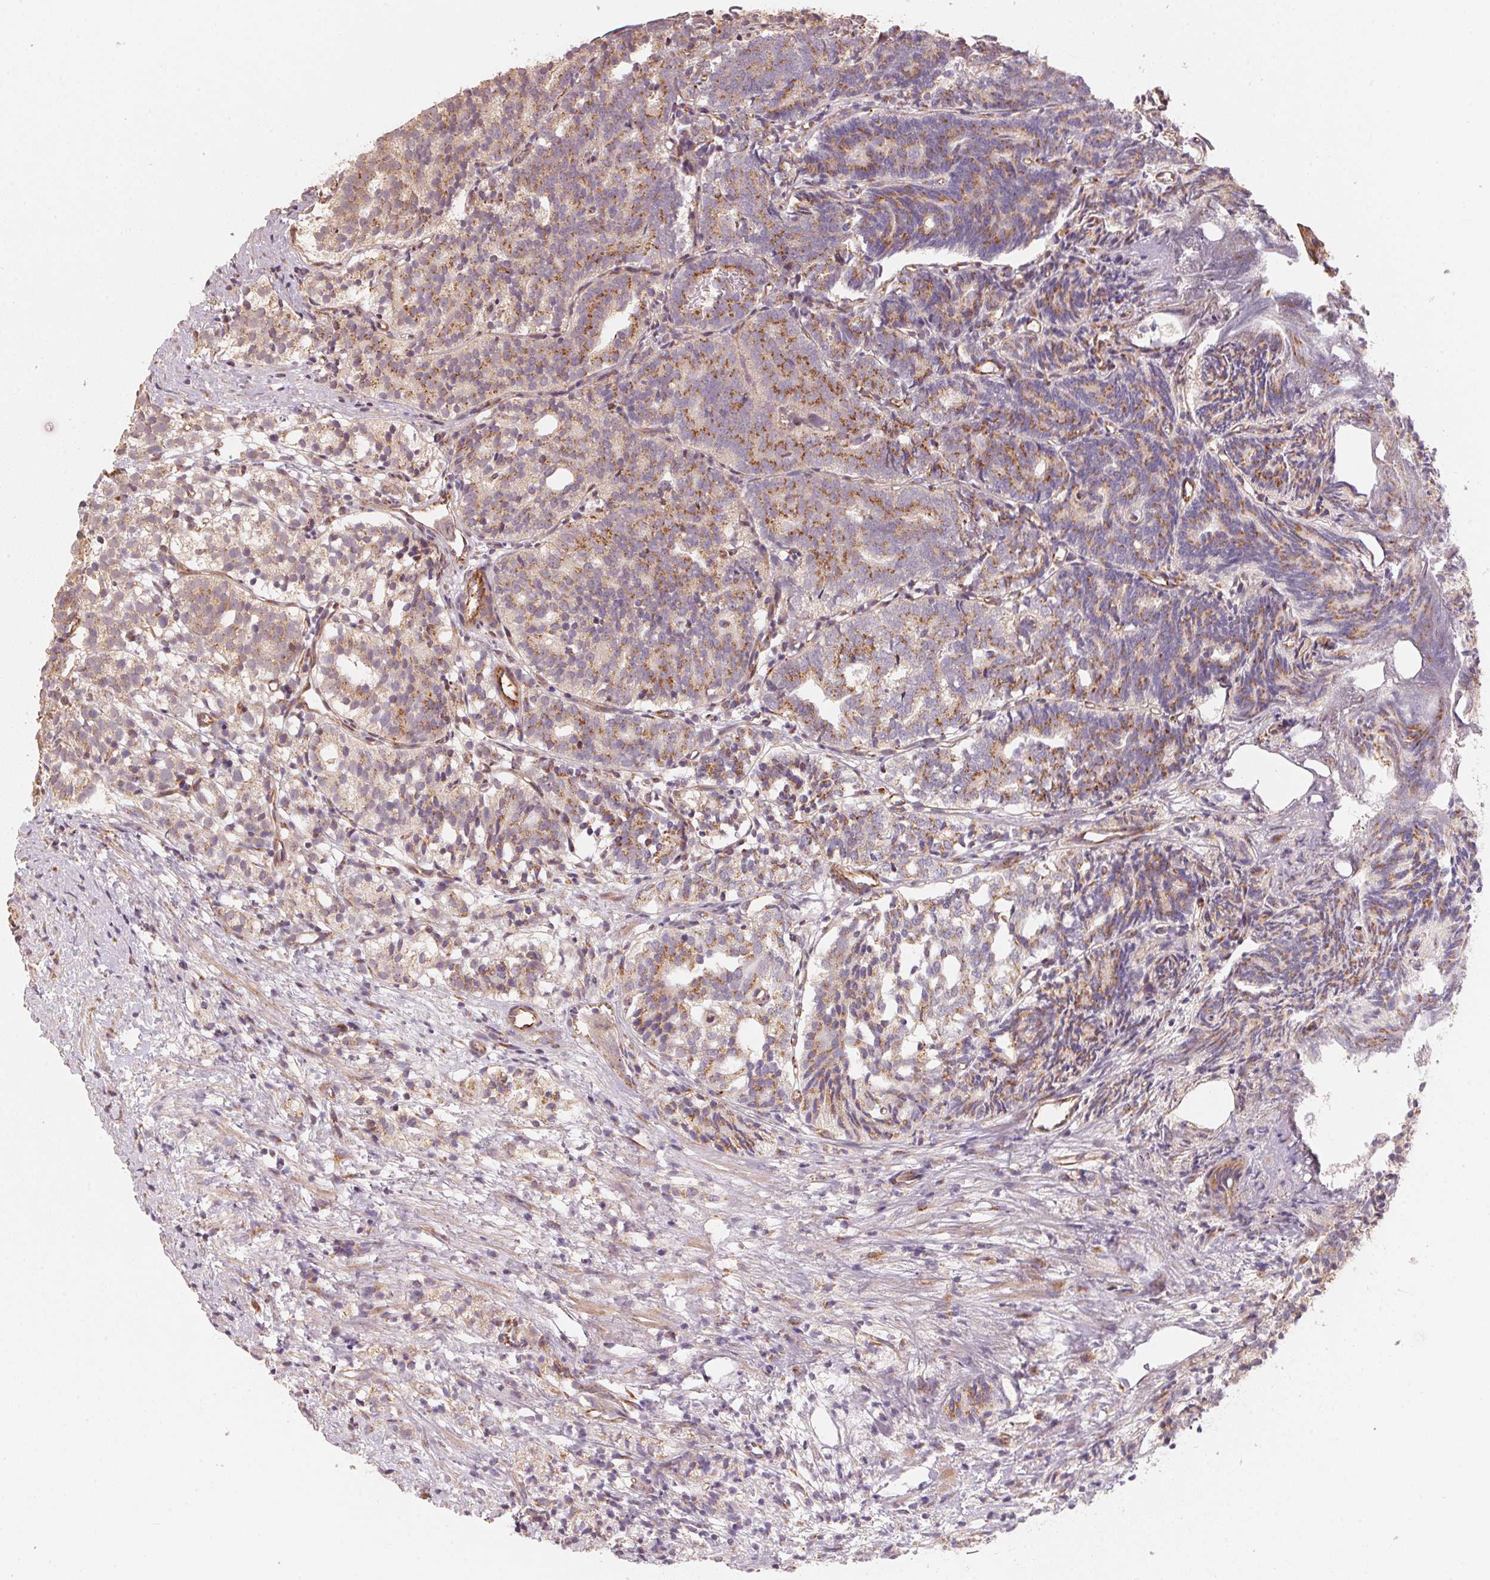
{"staining": {"intensity": "moderate", "quantity": ">75%", "location": "cytoplasmic/membranous"}, "tissue": "prostate cancer", "cell_type": "Tumor cells", "image_type": "cancer", "snomed": [{"axis": "morphology", "description": "Adenocarcinoma, High grade"}, {"axis": "topography", "description": "Prostate"}], "caption": "Immunohistochemistry (IHC) (DAB (3,3'-diaminobenzidine)) staining of human prostate cancer shows moderate cytoplasmic/membranous protein expression in approximately >75% of tumor cells.", "gene": "TSPAN12", "patient": {"sex": "male", "age": 53}}